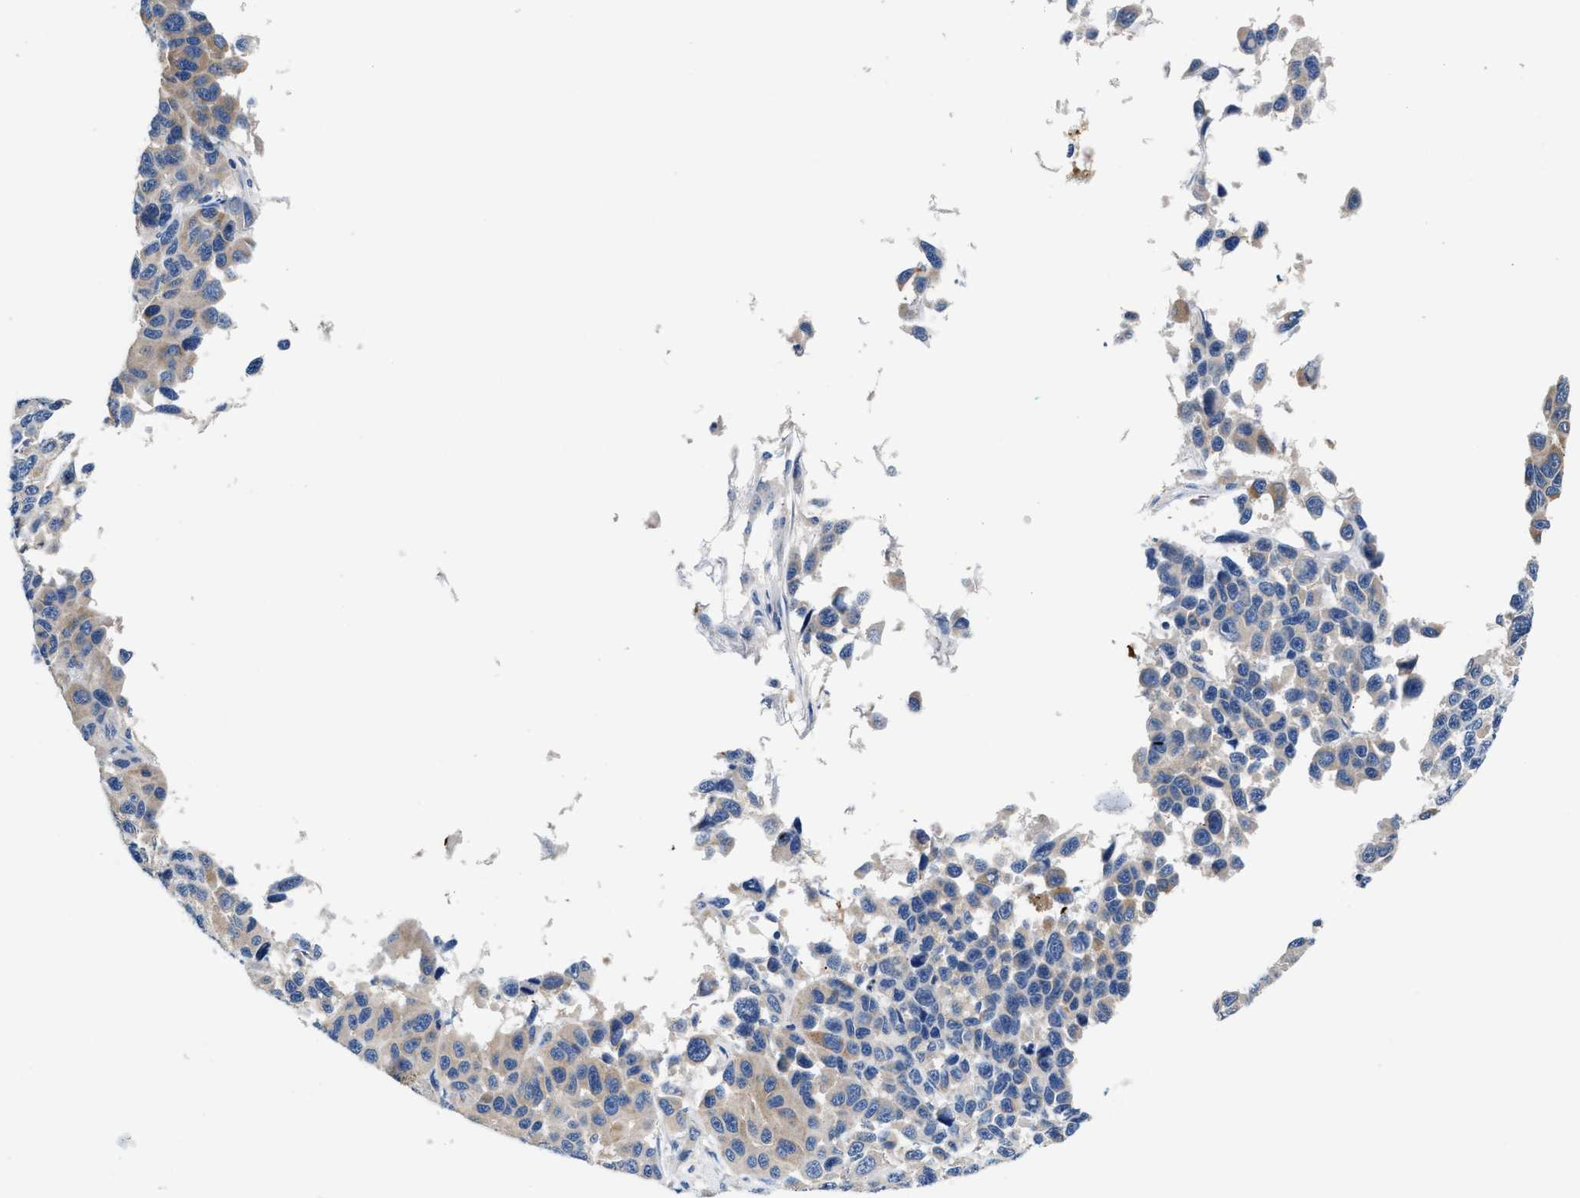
{"staining": {"intensity": "weak", "quantity": "<25%", "location": "cytoplasmic/membranous"}, "tissue": "melanoma", "cell_type": "Tumor cells", "image_type": "cancer", "snomed": [{"axis": "morphology", "description": "Malignant melanoma, NOS"}, {"axis": "topography", "description": "Skin"}], "caption": "Immunohistochemical staining of malignant melanoma exhibits no significant expression in tumor cells. (Stains: DAB IHC with hematoxylin counter stain, Microscopy: brightfield microscopy at high magnification).", "gene": "TUT7", "patient": {"sex": "male", "age": 53}}